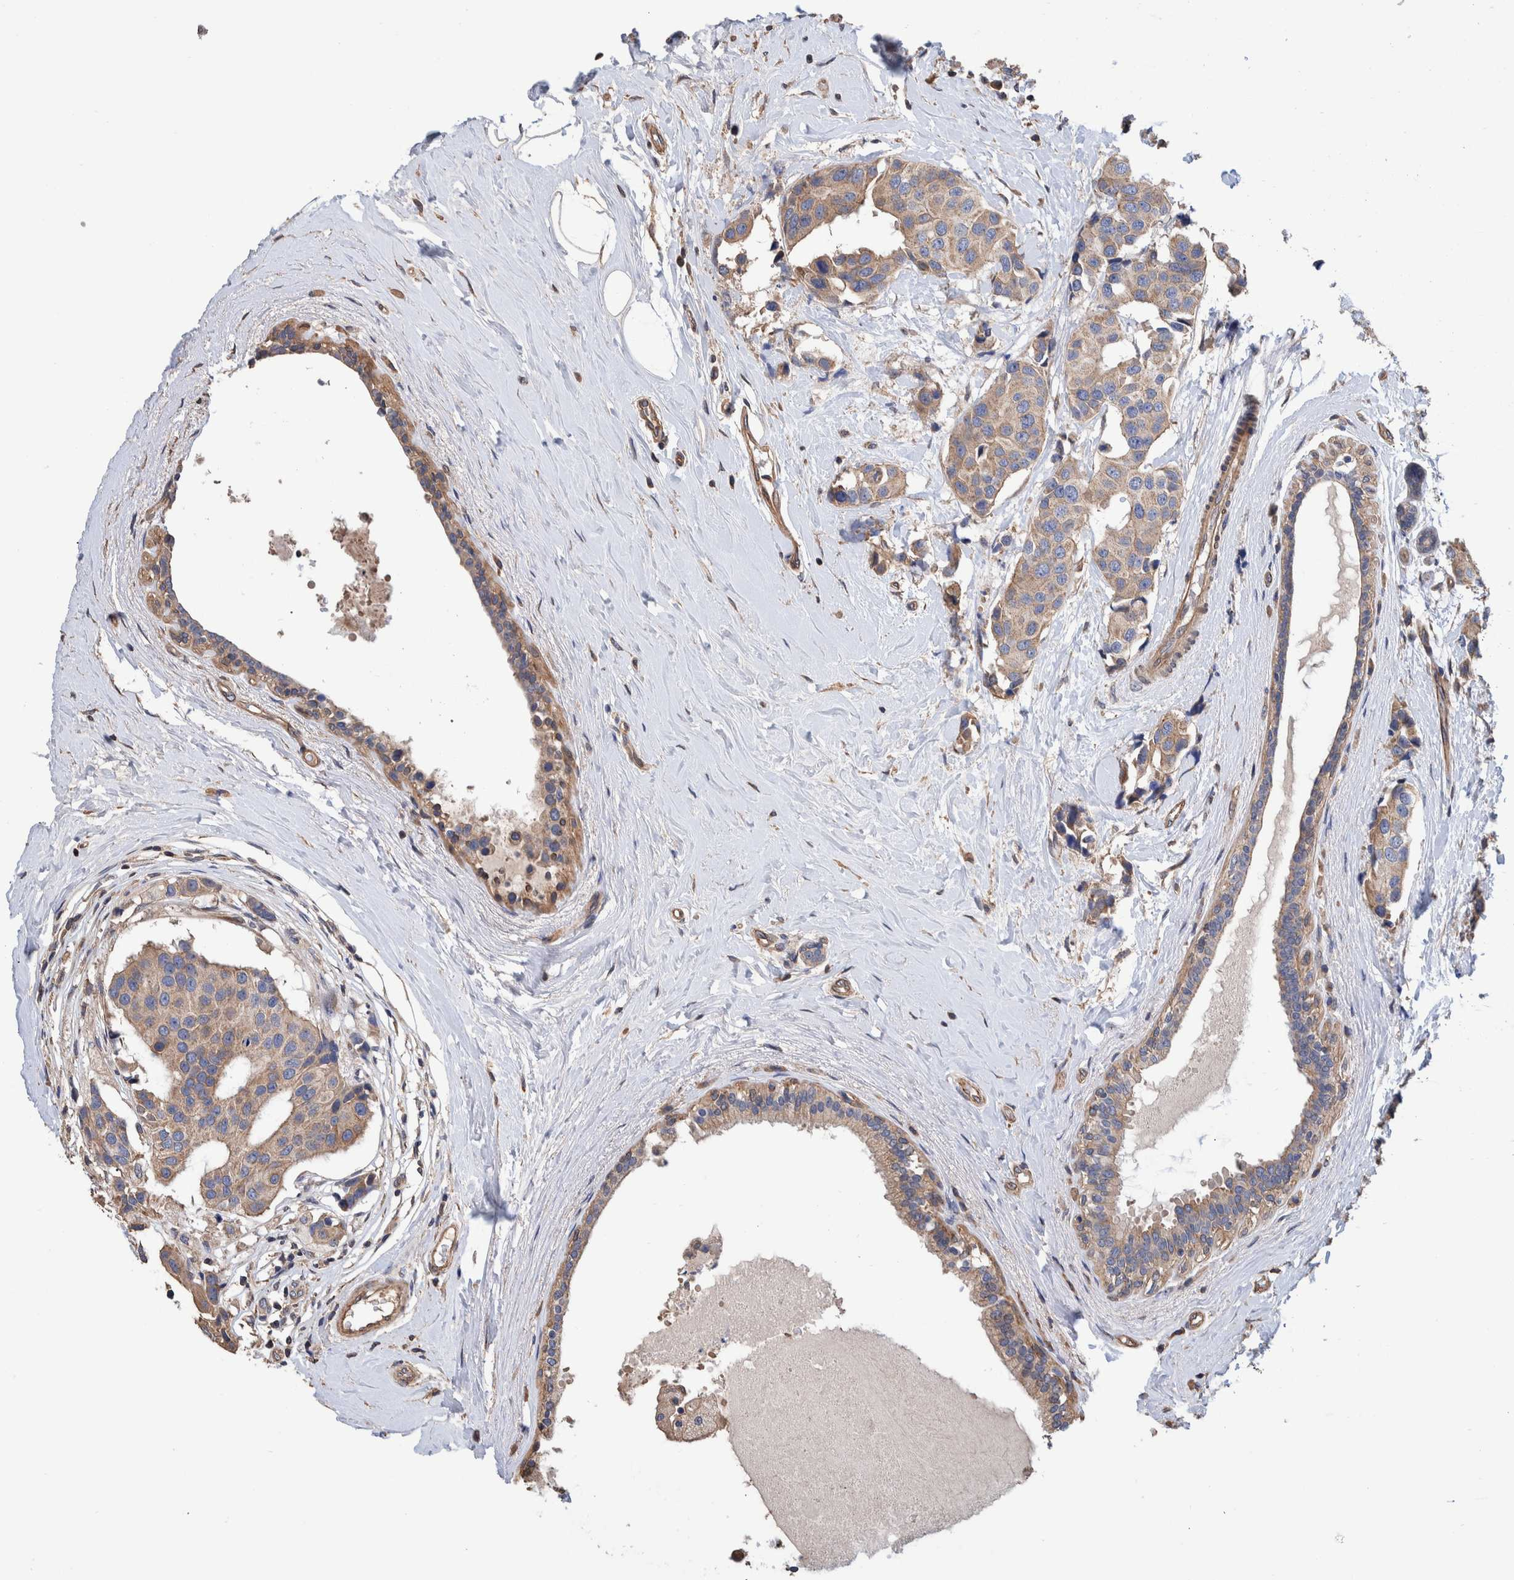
{"staining": {"intensity": "moderate", "quantity": ">75%", "location": "cytoplasmic/membranous"}, "tissue": "breast cancer", "cell_type": "Tumor cells", "image_type": "cancer", "snomed": [{"axis": "morphology", "description": "Normal tissue, NOS"}, {"axis": "morphology", "description": "Duct carcinoma"}, {"axis": "topography", "description": "Breast"}], "caption": "A medium amount of moderate cytoplasmic/membranous staining is present in about >75% of tumor cells in invasive ductal carcinoma (breast) tissue. (IHC, brightfield microscopy, high magnification).", "gene": "SLC45A4", "patient": {"sex": "female", "age": 39}}